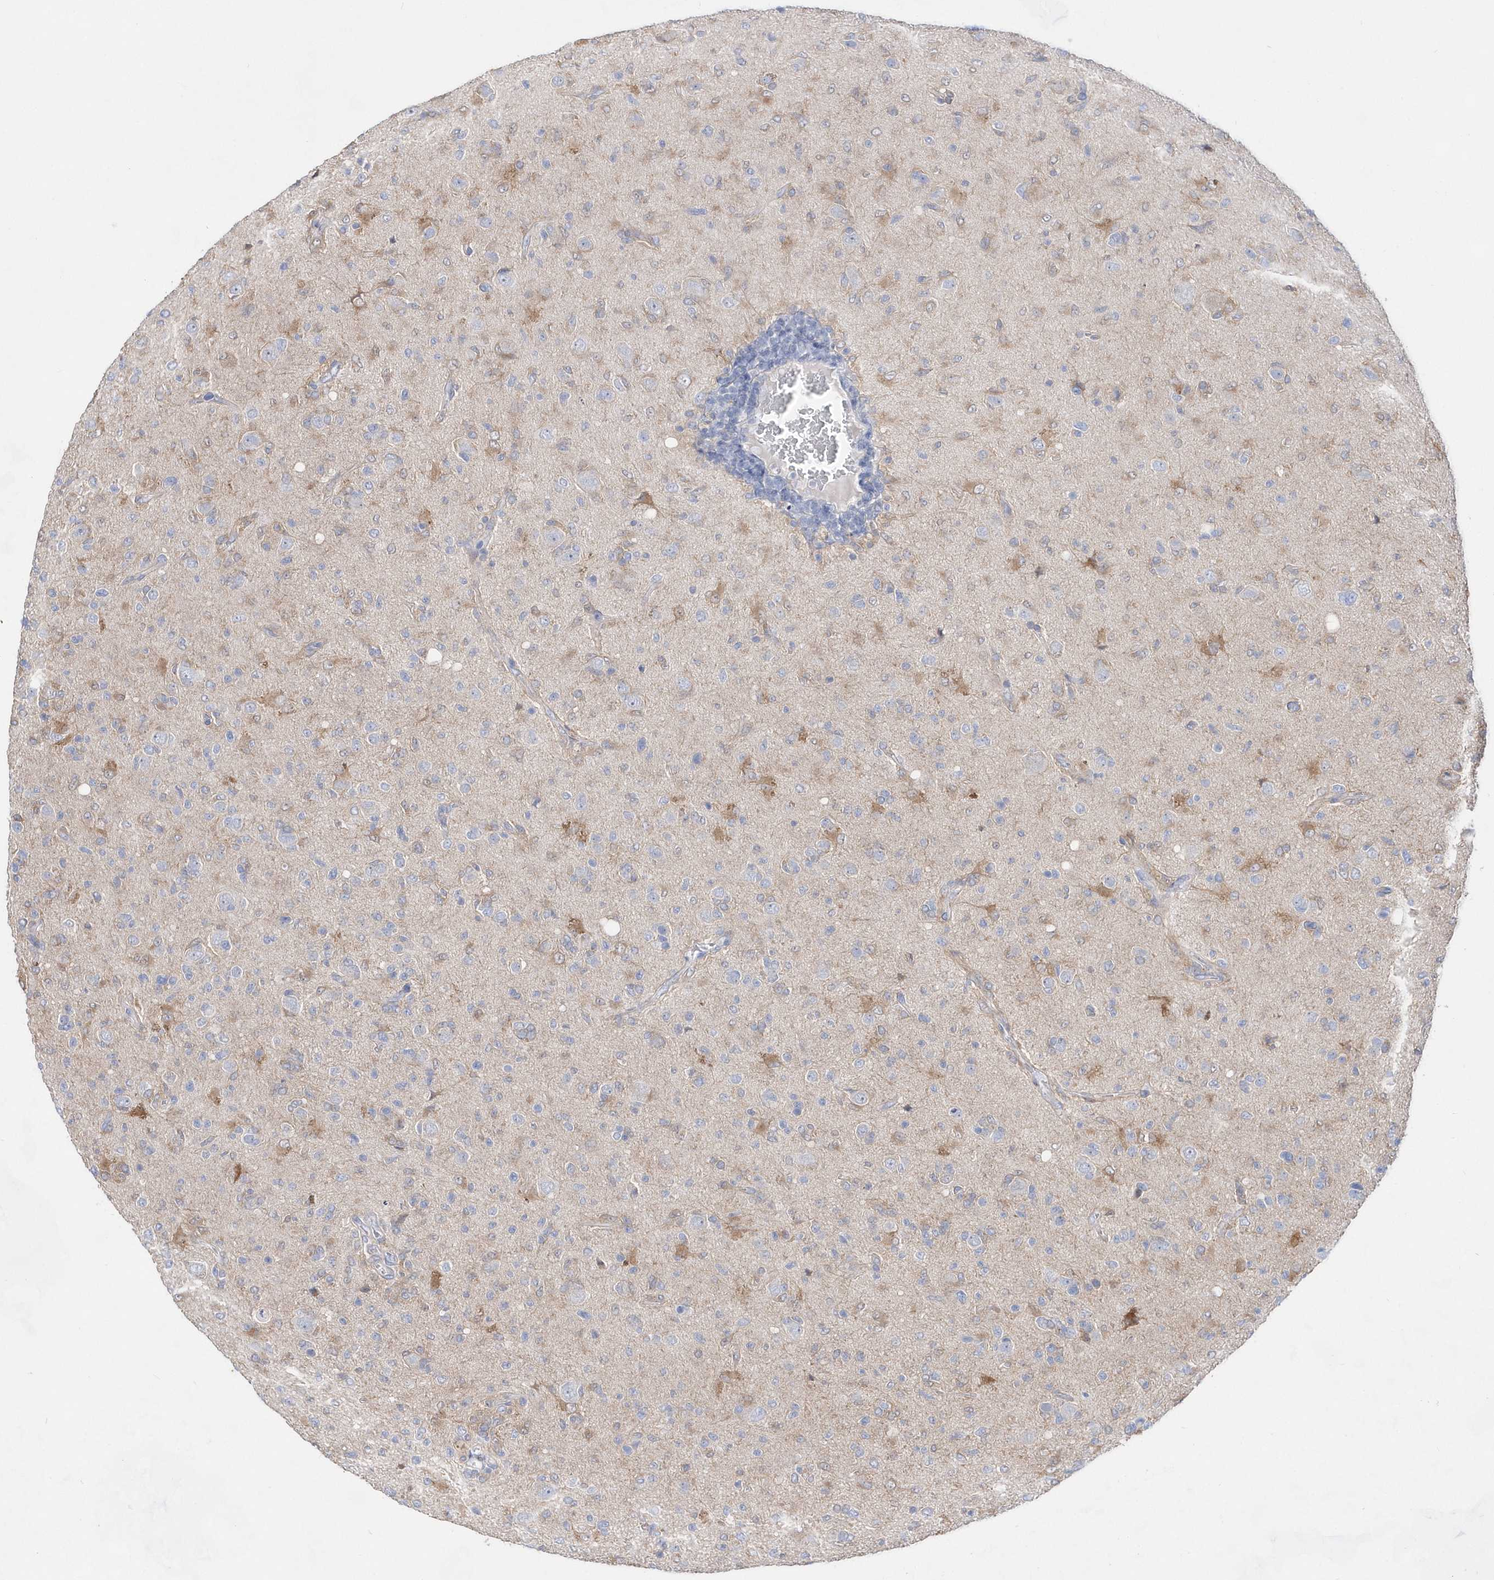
{"staining": {"intensity": "negative", "quantity": "none", "location": "none"}, "tissue": "glioma", "cell_type": "Tumor cells", "image_type": "cancer", "snomed": [{"axis": "morphology", "description": "Glioma, malignant, High grade"}, {"axis": "topography", "description": "Brain"}], "caption": "Protein analysis of glioma displays no significant positivity in tumor cells.", "gene": "BDH2", "patient": {"sex": "female", "age": 57}}